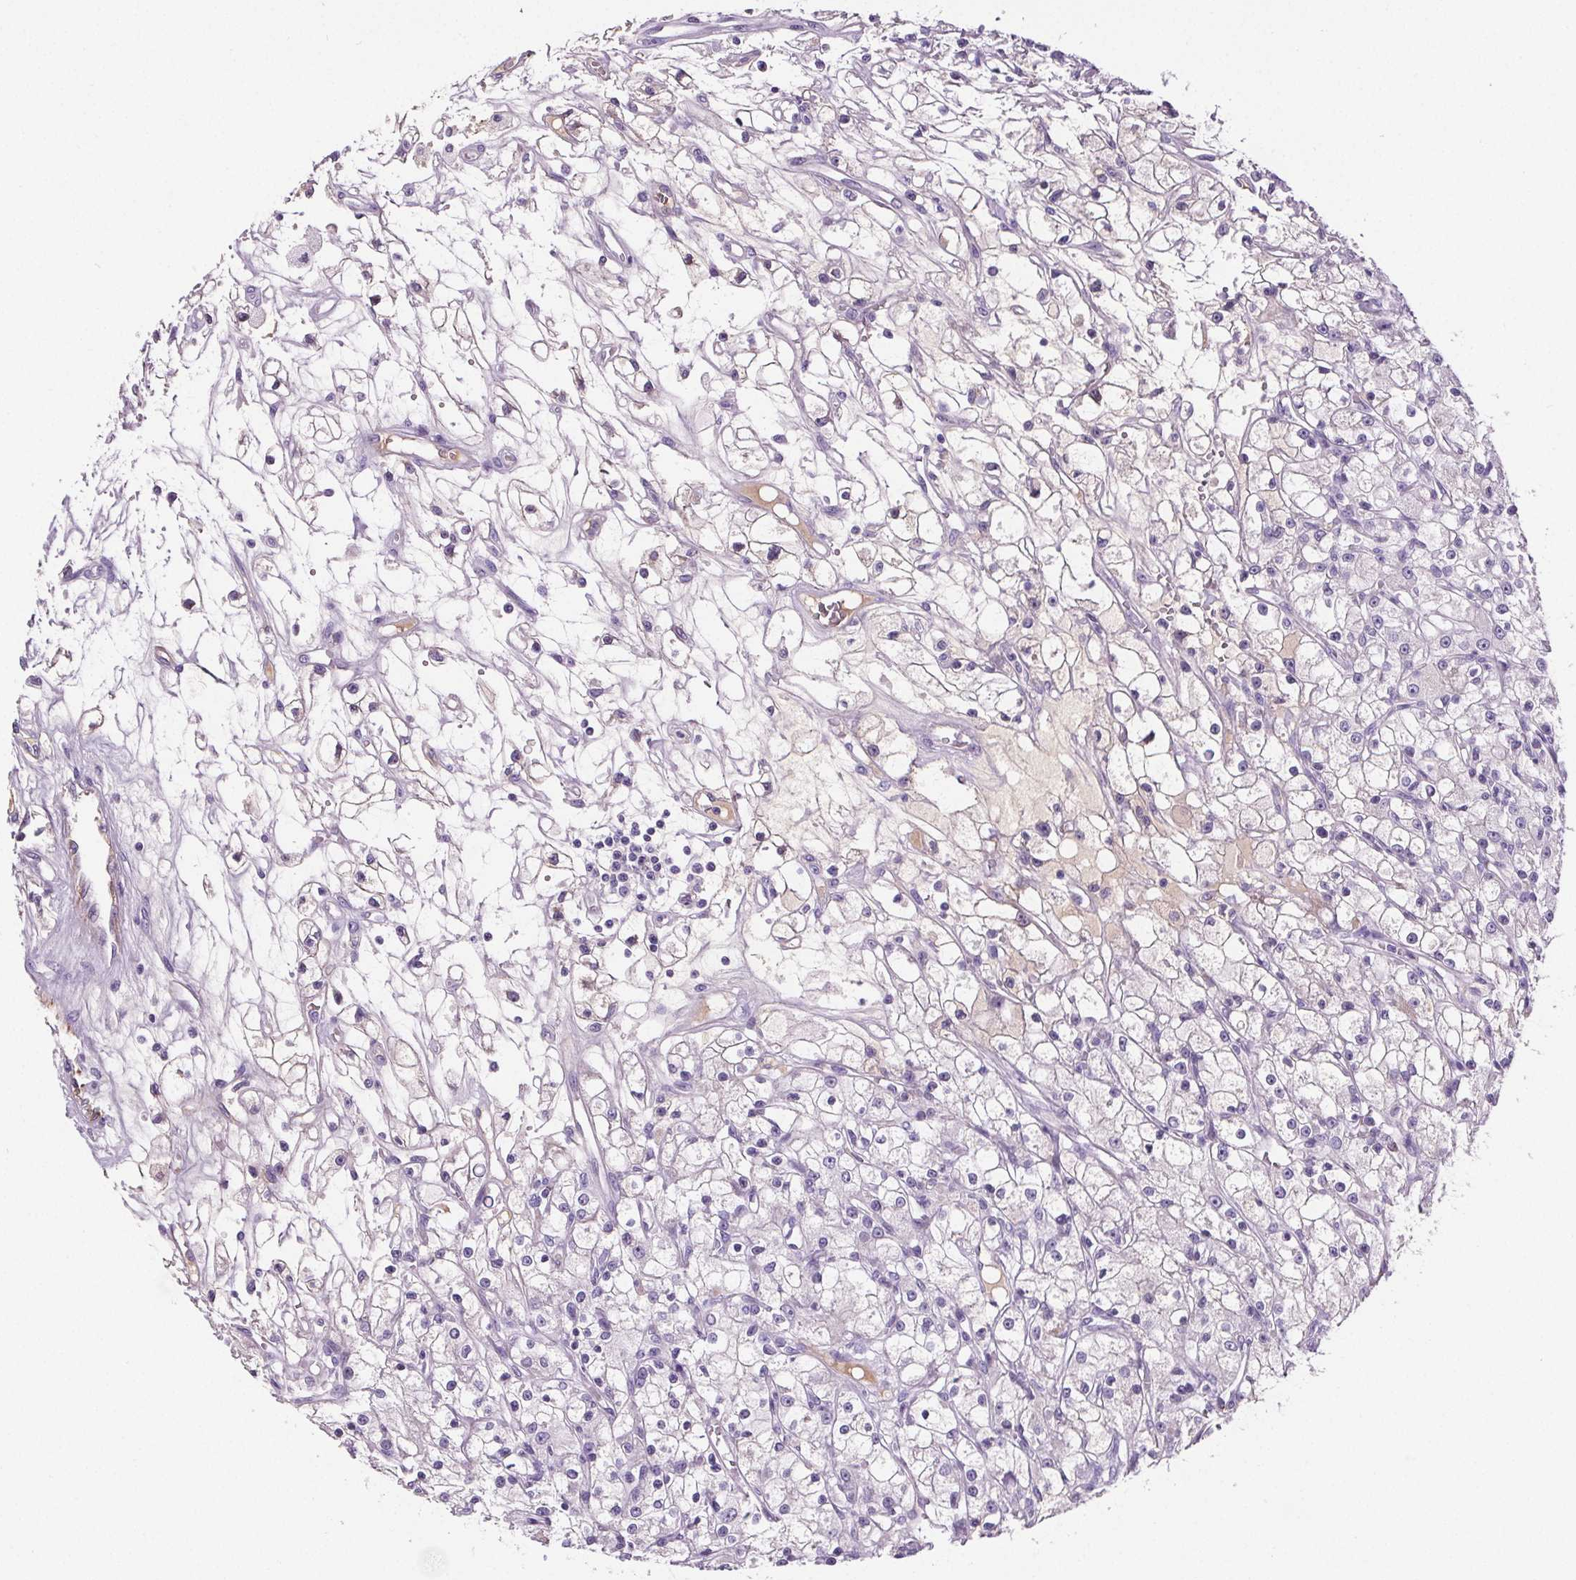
{"staining": {"intensity": "negative", "quantity": "none", "location": "none"}, "tissue": "renal cancer", "cell_type": "Tumor cells", "image_type": "cancer", "snomed": [{"axis": "morphology", "description": "Adenocarcinoma, NOS"}, {"axis": "topography", "description": "Kidney"}], "caption": "Tumor cells are negative for protein expression in human renal cancer.", "gene": "CD5L", "patient": {"sex": "female", "age": 59}}